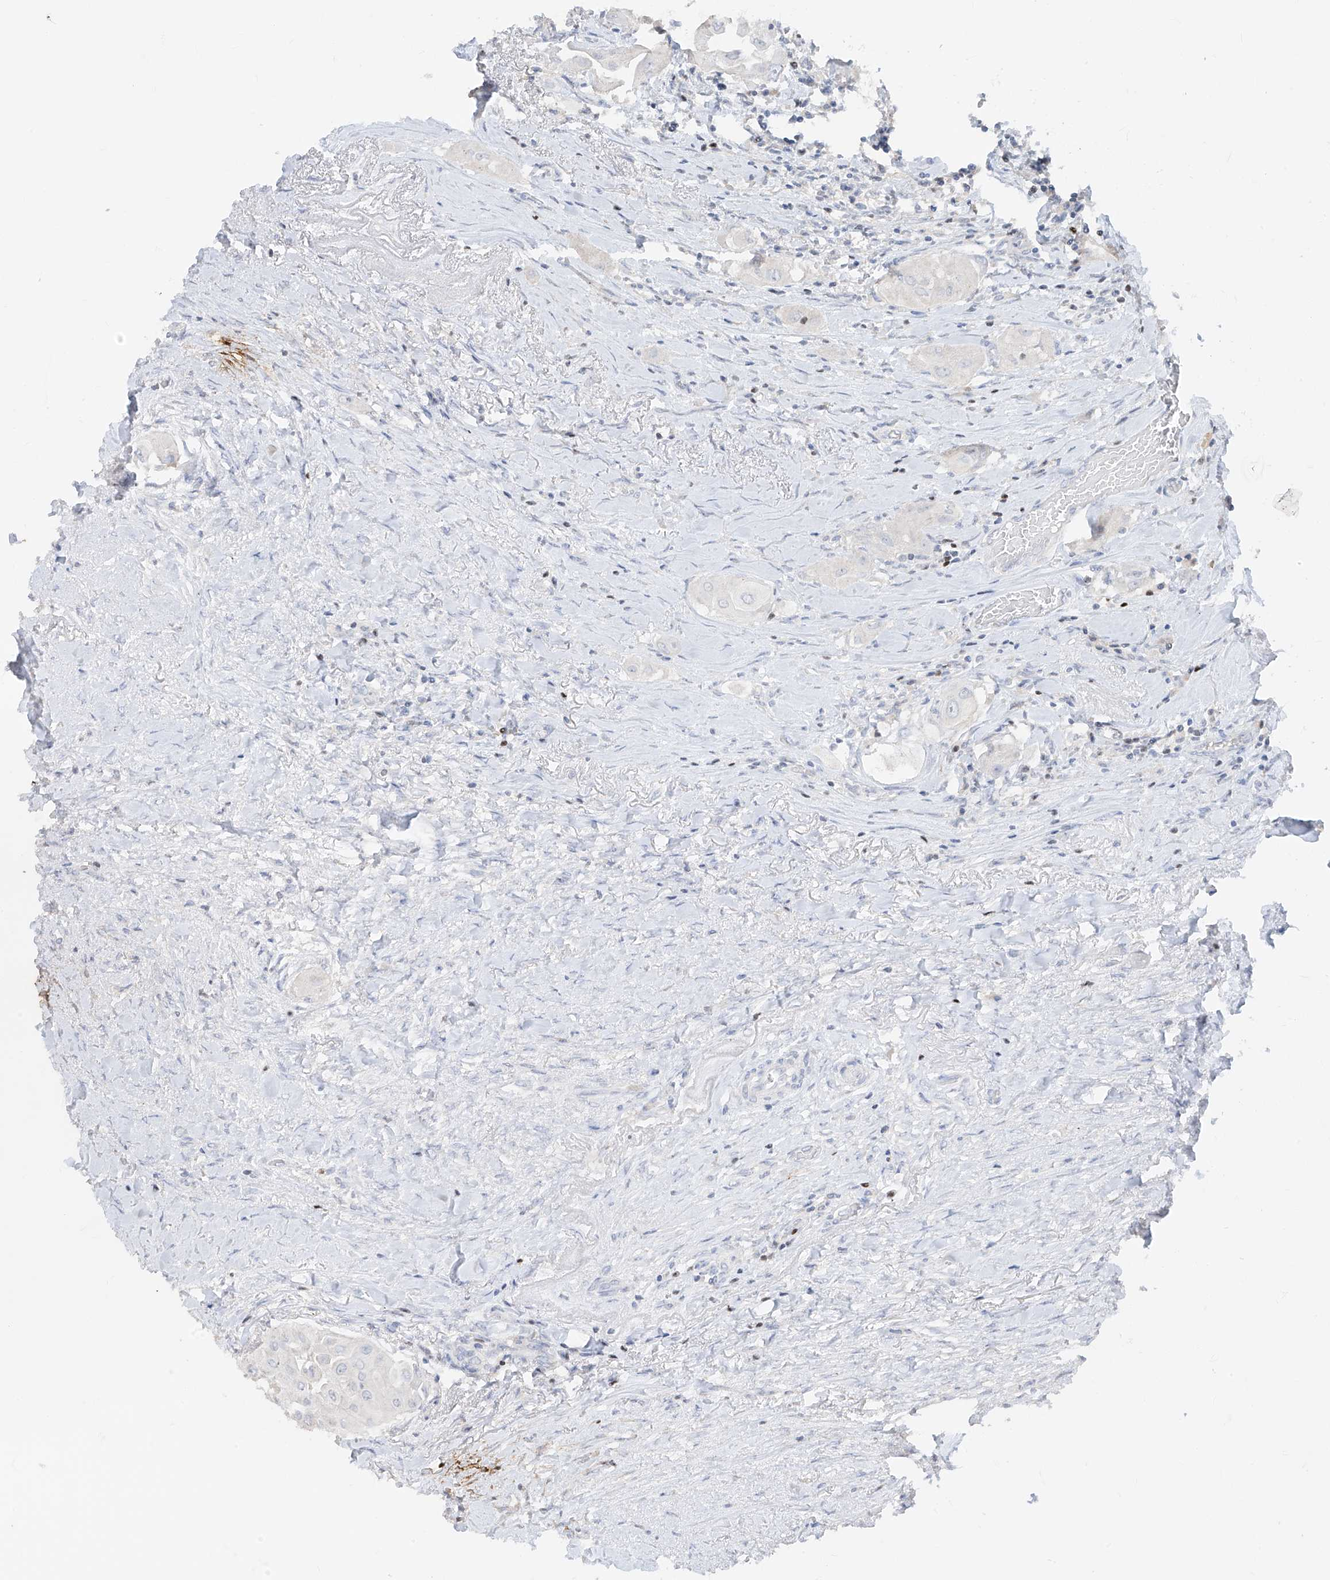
{"staining": {"intensity": "negative", "quantity": "none", "location": "none"}, "tissue": "thyroid cancer", "cell_type": "Tumor cells", "image_type": "cancer", "snomed": [{"axis": "morphology", "description": "Papillary adenocarcinoma, NOS"}, {"axis": "topography", "description": "Thyroid gland"}], "caption": "Thyroid papillary adenocarcinoma was stained to show a protein in brown. There is no significant expression in tumor cells. (DAB immunohistochemistry visualized using brightfield microscopy, high magnification).", "gene": "TBX21", "patient": {"sex": "female", "age": 59}}